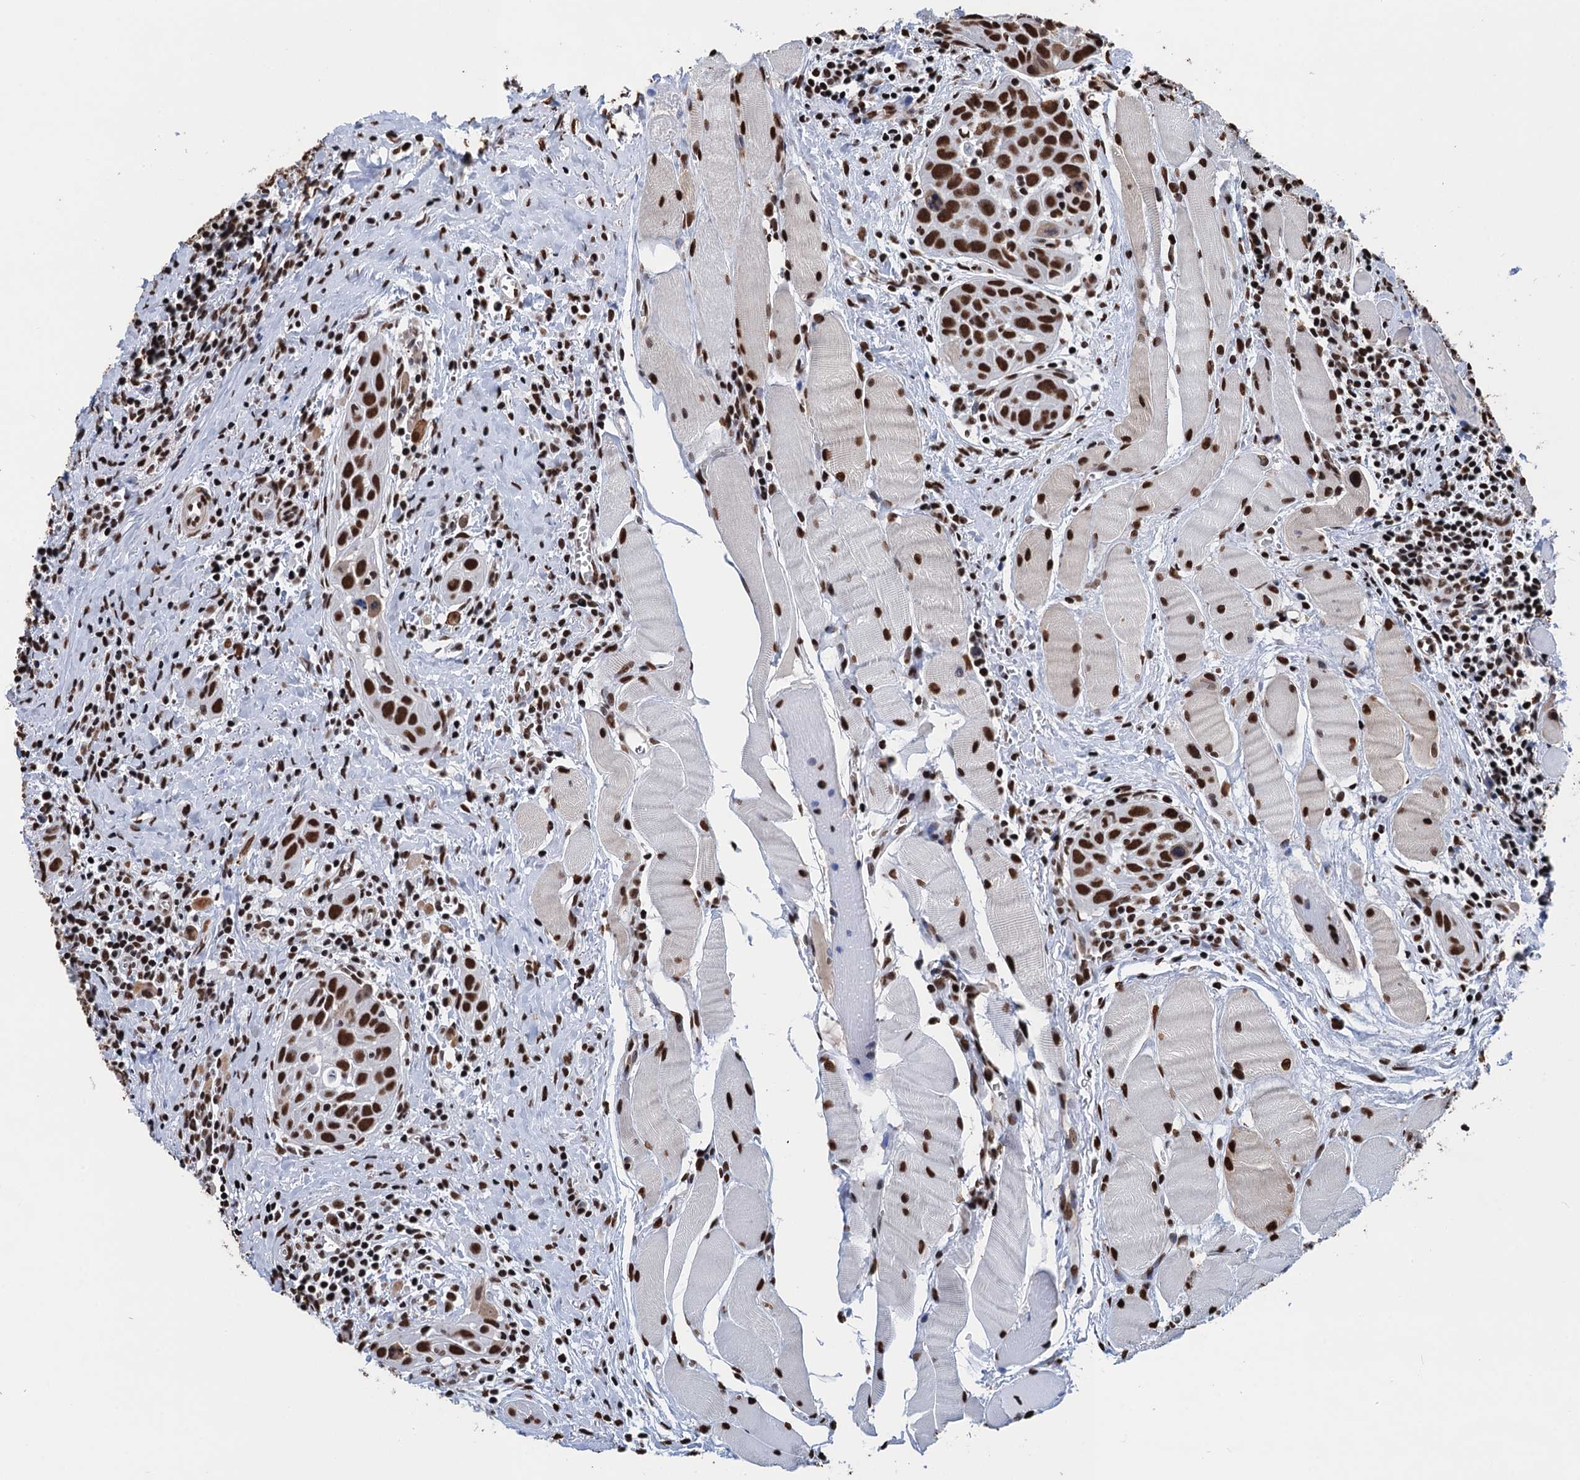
{"staining": {"intensity": "strong", "quantity": ">75%", "location": "nuclear"}, "tissue": "head and neck cancer", "cell_type": "Tumor cells", "image_type": "cancer", "snomed": [{"axis": "morphology", "description": "Squamous cell carcinoma, NOS"}, {"axis": "topography", "description": "Oral tissue"}, {"axis": "topography", "description": "Head-Neck"}], "caption": "About >75% of tumor cells in head and neck cancer (squamous cell carcinoma) display strong nuclear protein positivity as visualized by brown immunohistochemical staining.", "gene": "UBA2", "patient": {"sex": "female", "age": 50}}